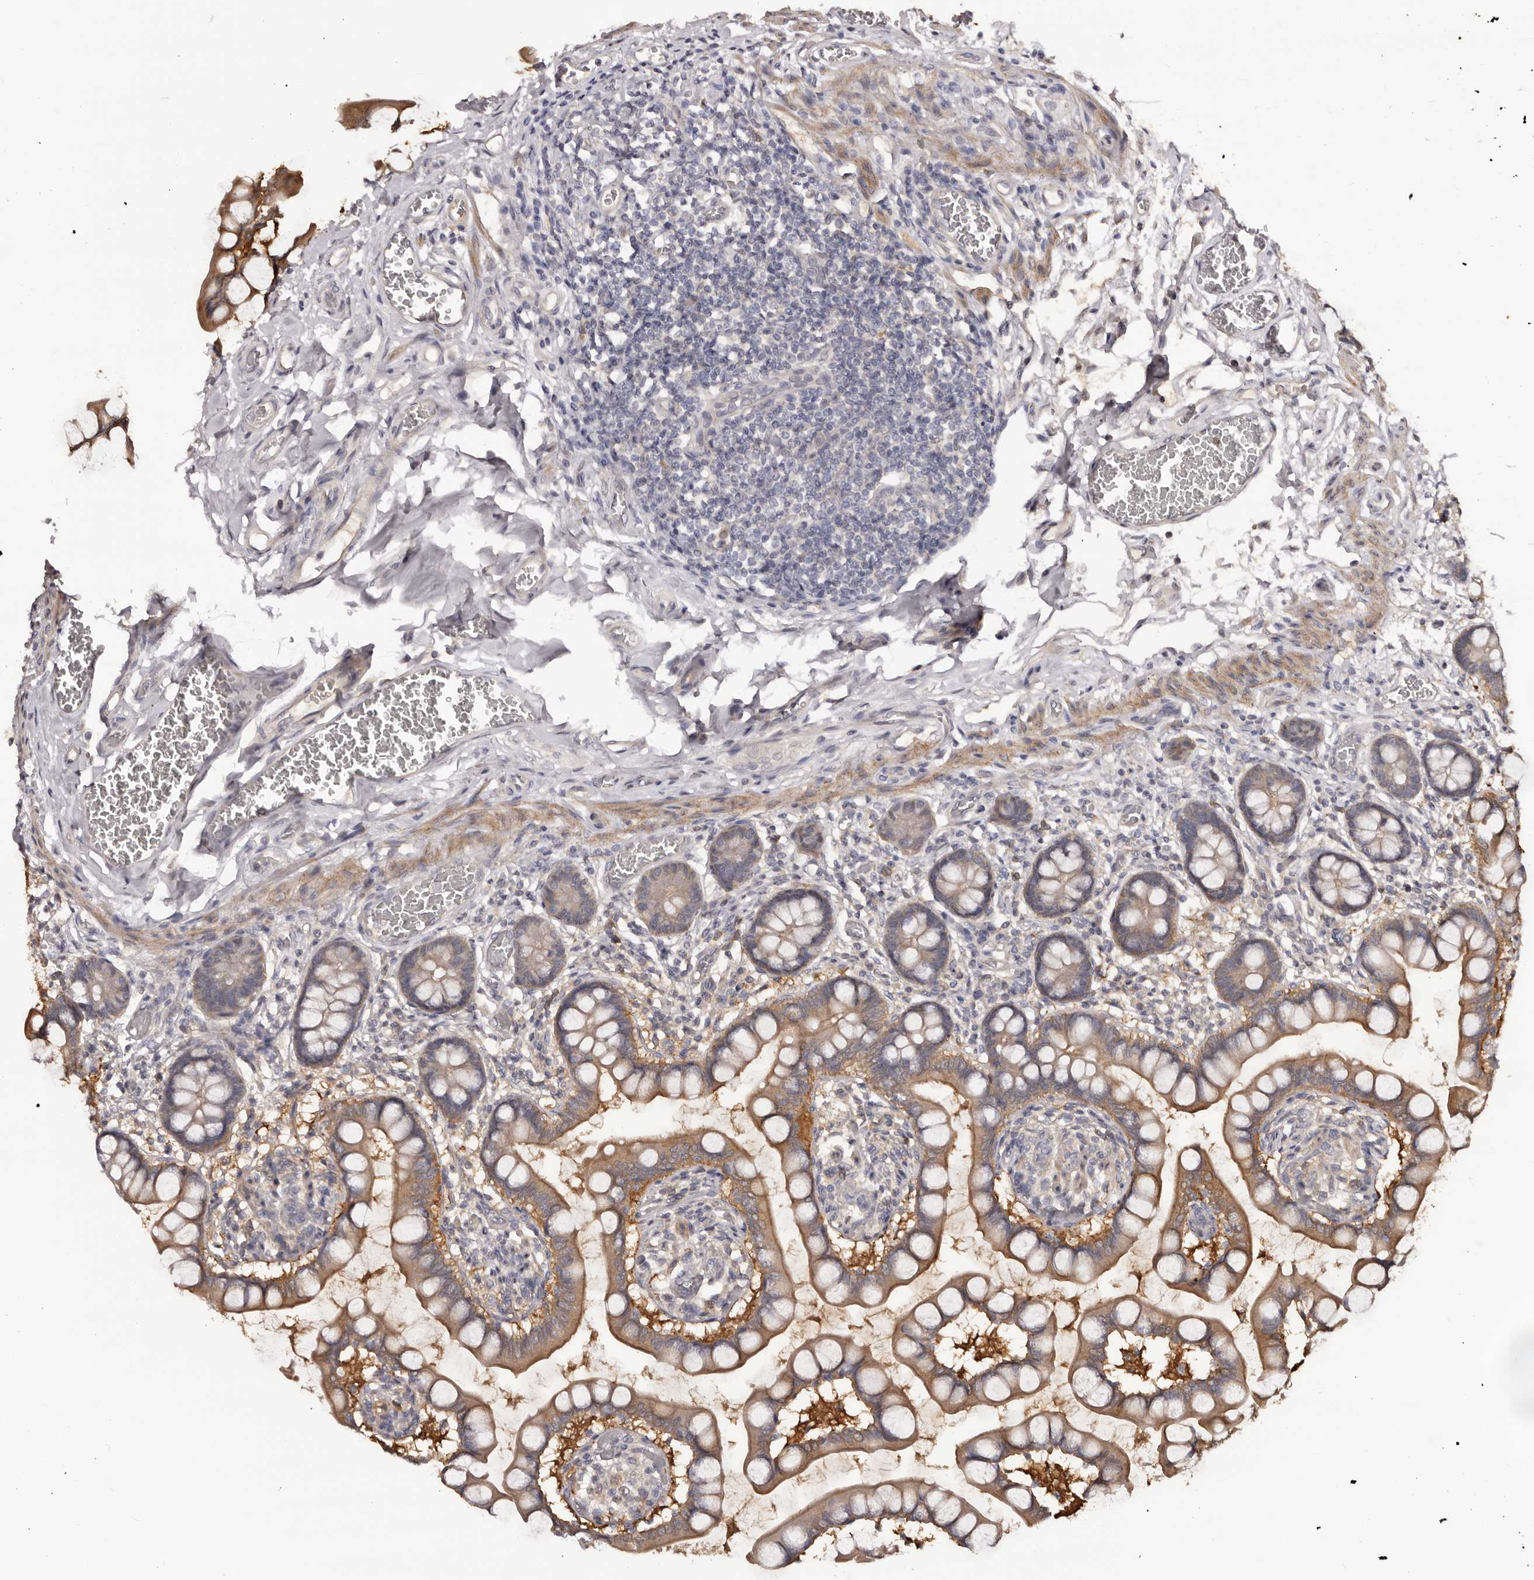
{"staining": {"intensity": "moderate", "quantity": ">75%", "location": "cytoplasmic/membranous"}, "tissue": "small intestine", "cell_type": "Glandular cells", "image_type": "normal", "snomed": [{"axis": "morphology", "description": "Normal tissue, NOS"}, {"axis": "topography", "description": "Small intestine"}], "caption": "The histopathology image displays a brown stain indicating the presence of a protein in the cytoplasmic/membranous of glandular cells in small intestine. (DAB IHC, brown staining for protein, blue staining for nuclei).", "gene": "KCNJ8", "patient": {"sex": "male", "age": 52}}